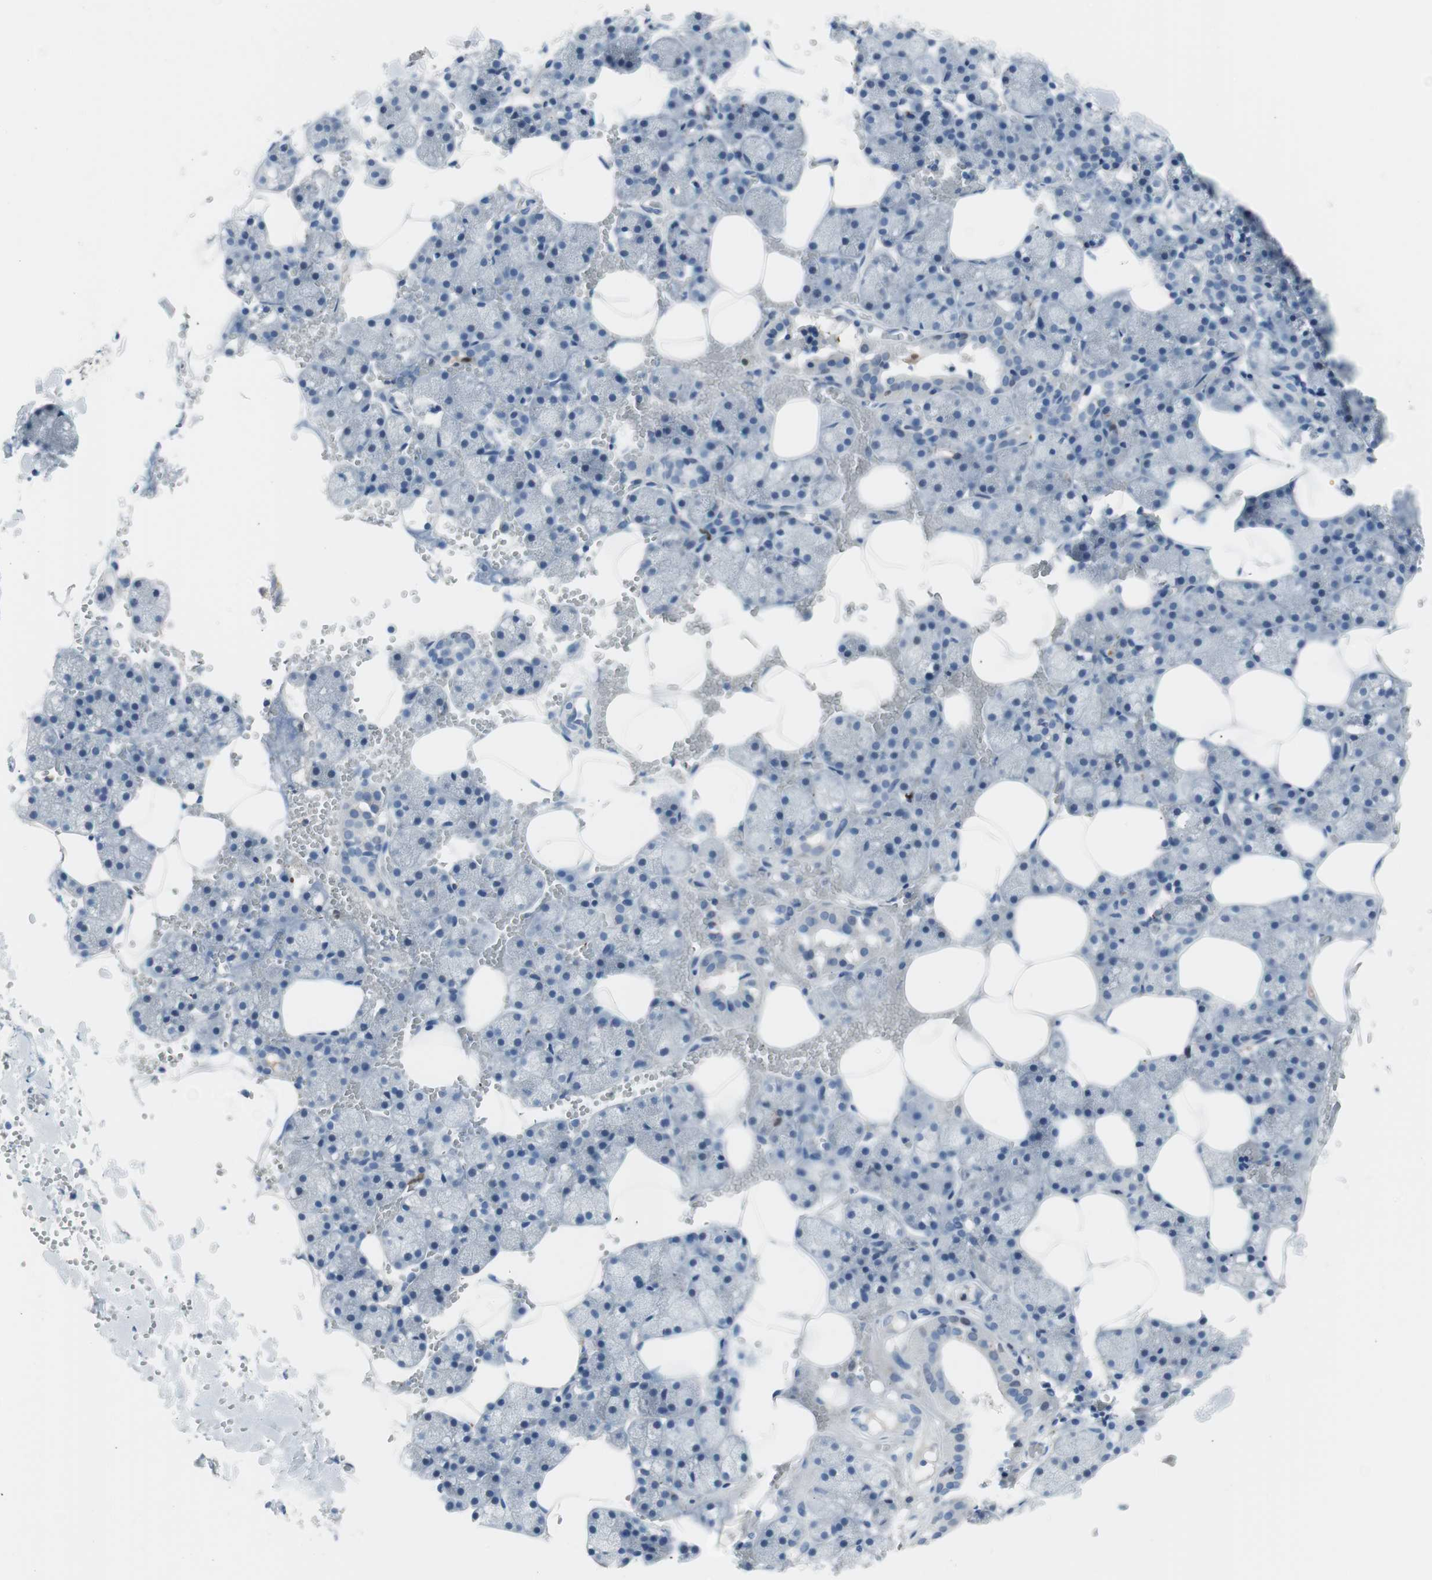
{"staining": {"intensity": "negative", "quantity": "none", "location": "none"}, "tissue": "salivary gland", "cell_type": "Glandular cells", "image_type": "normal", "snomed": [{"axis": "morphology", "description": "Normal tissue, NOS"}, {"axis": "topography", "description": "Salivary gland"}], "caption": "IHC image of benign salivary gland: human salivary gland stained with DAB displays no significant protein positivity in glandular cells.", "gene": "IL18", "patient": {"sex": "male", "age": 62}}